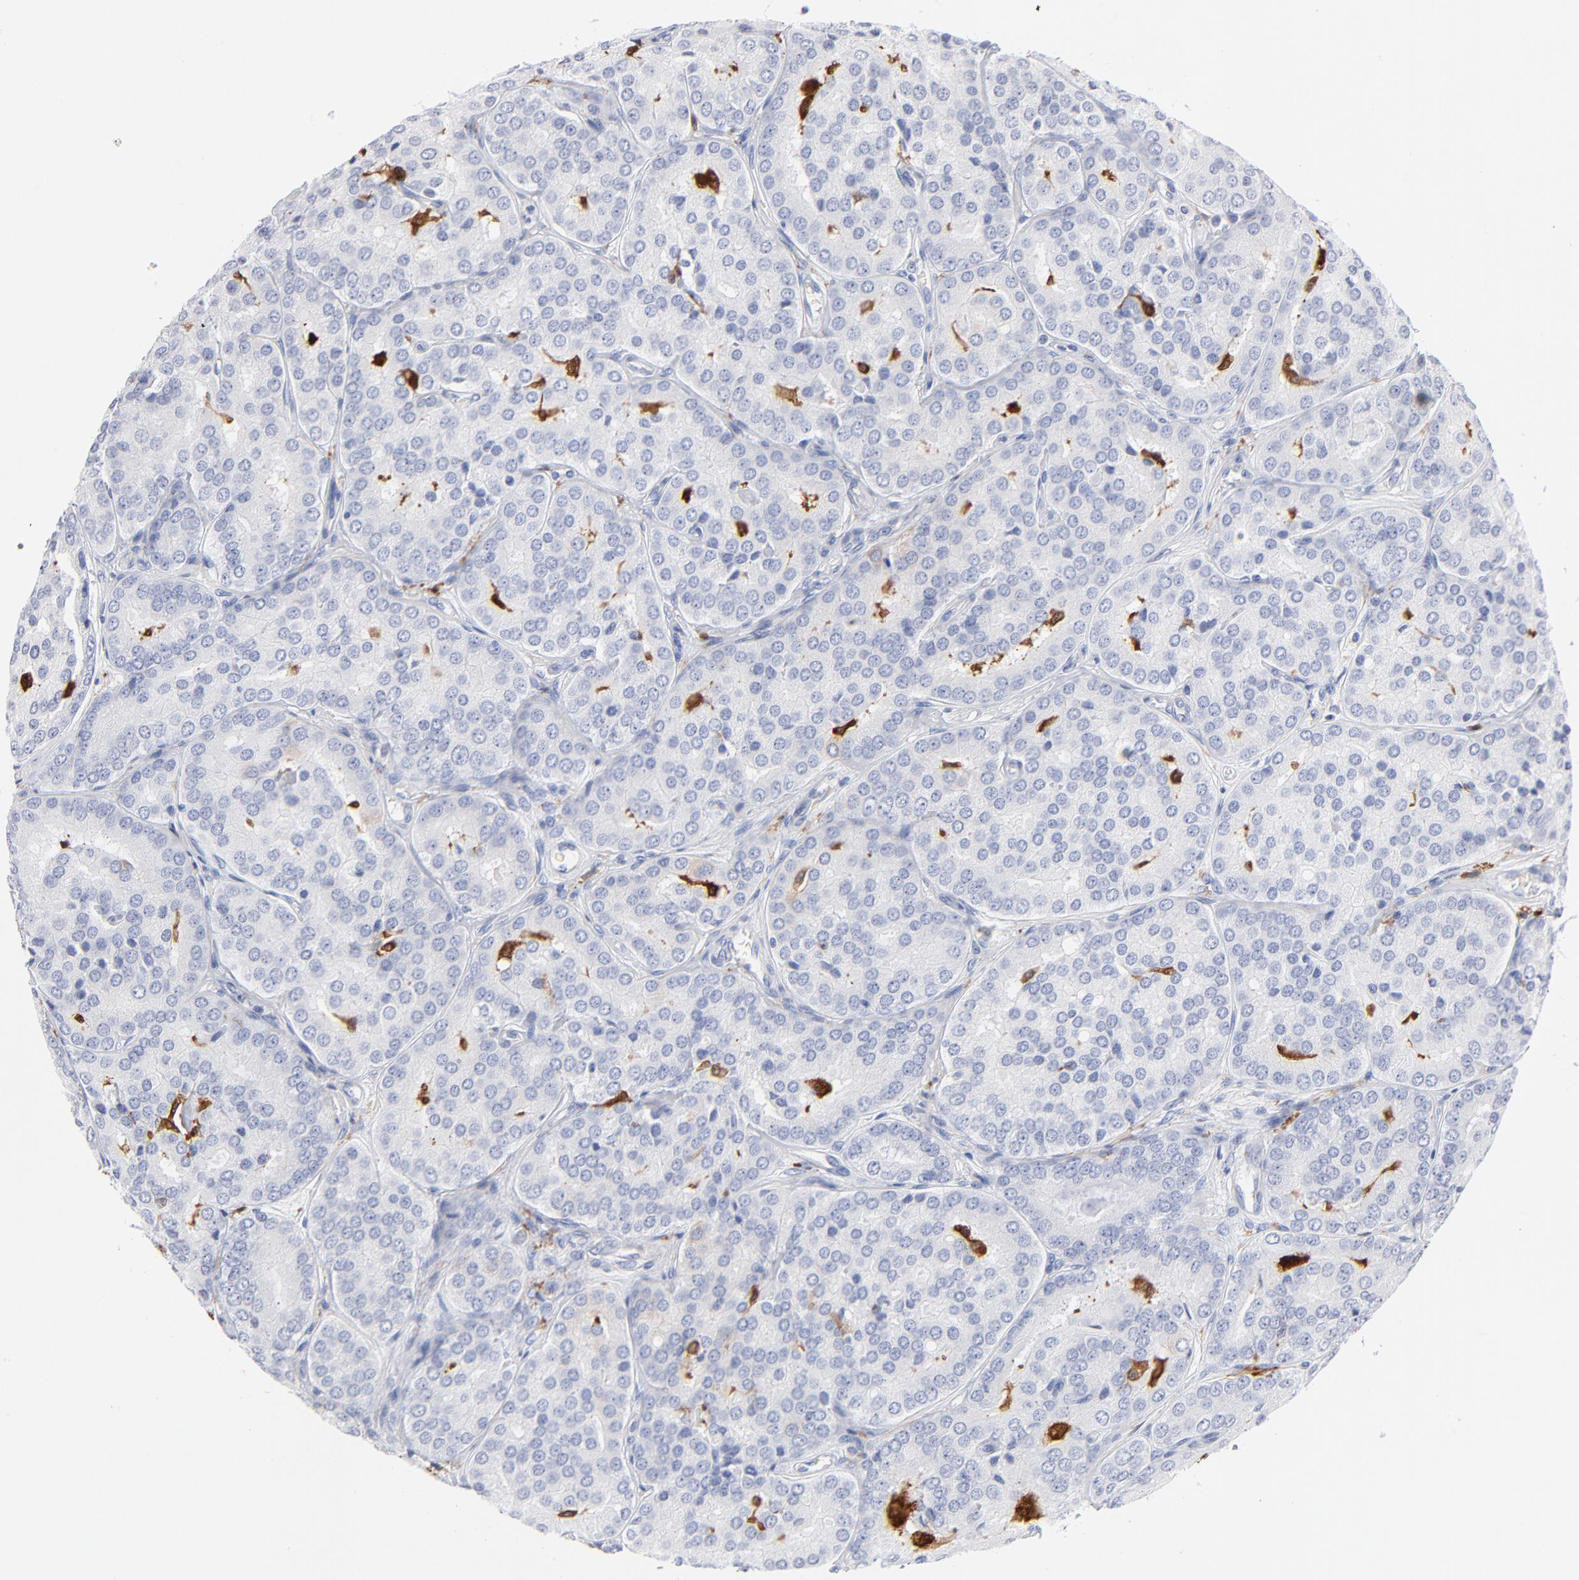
{"staining": {"intensity": "negative", "quantity": "none", "location": "none"}, "tissue": "prostate cancer", "cell_type": "Tumor cells", "image_type": "cancer", "snomed": [{"axis": "morphology", "description": "Adenocarcinoma, High grade"}, {"axis": "topography", "description": "Prostate"}], "caption": "There is no significant expression in tumor cells of adenocarcinoma (high-grade) (prostate).", "gene": "IFIT2", "patient": {"sex": "male", "age": 64}}